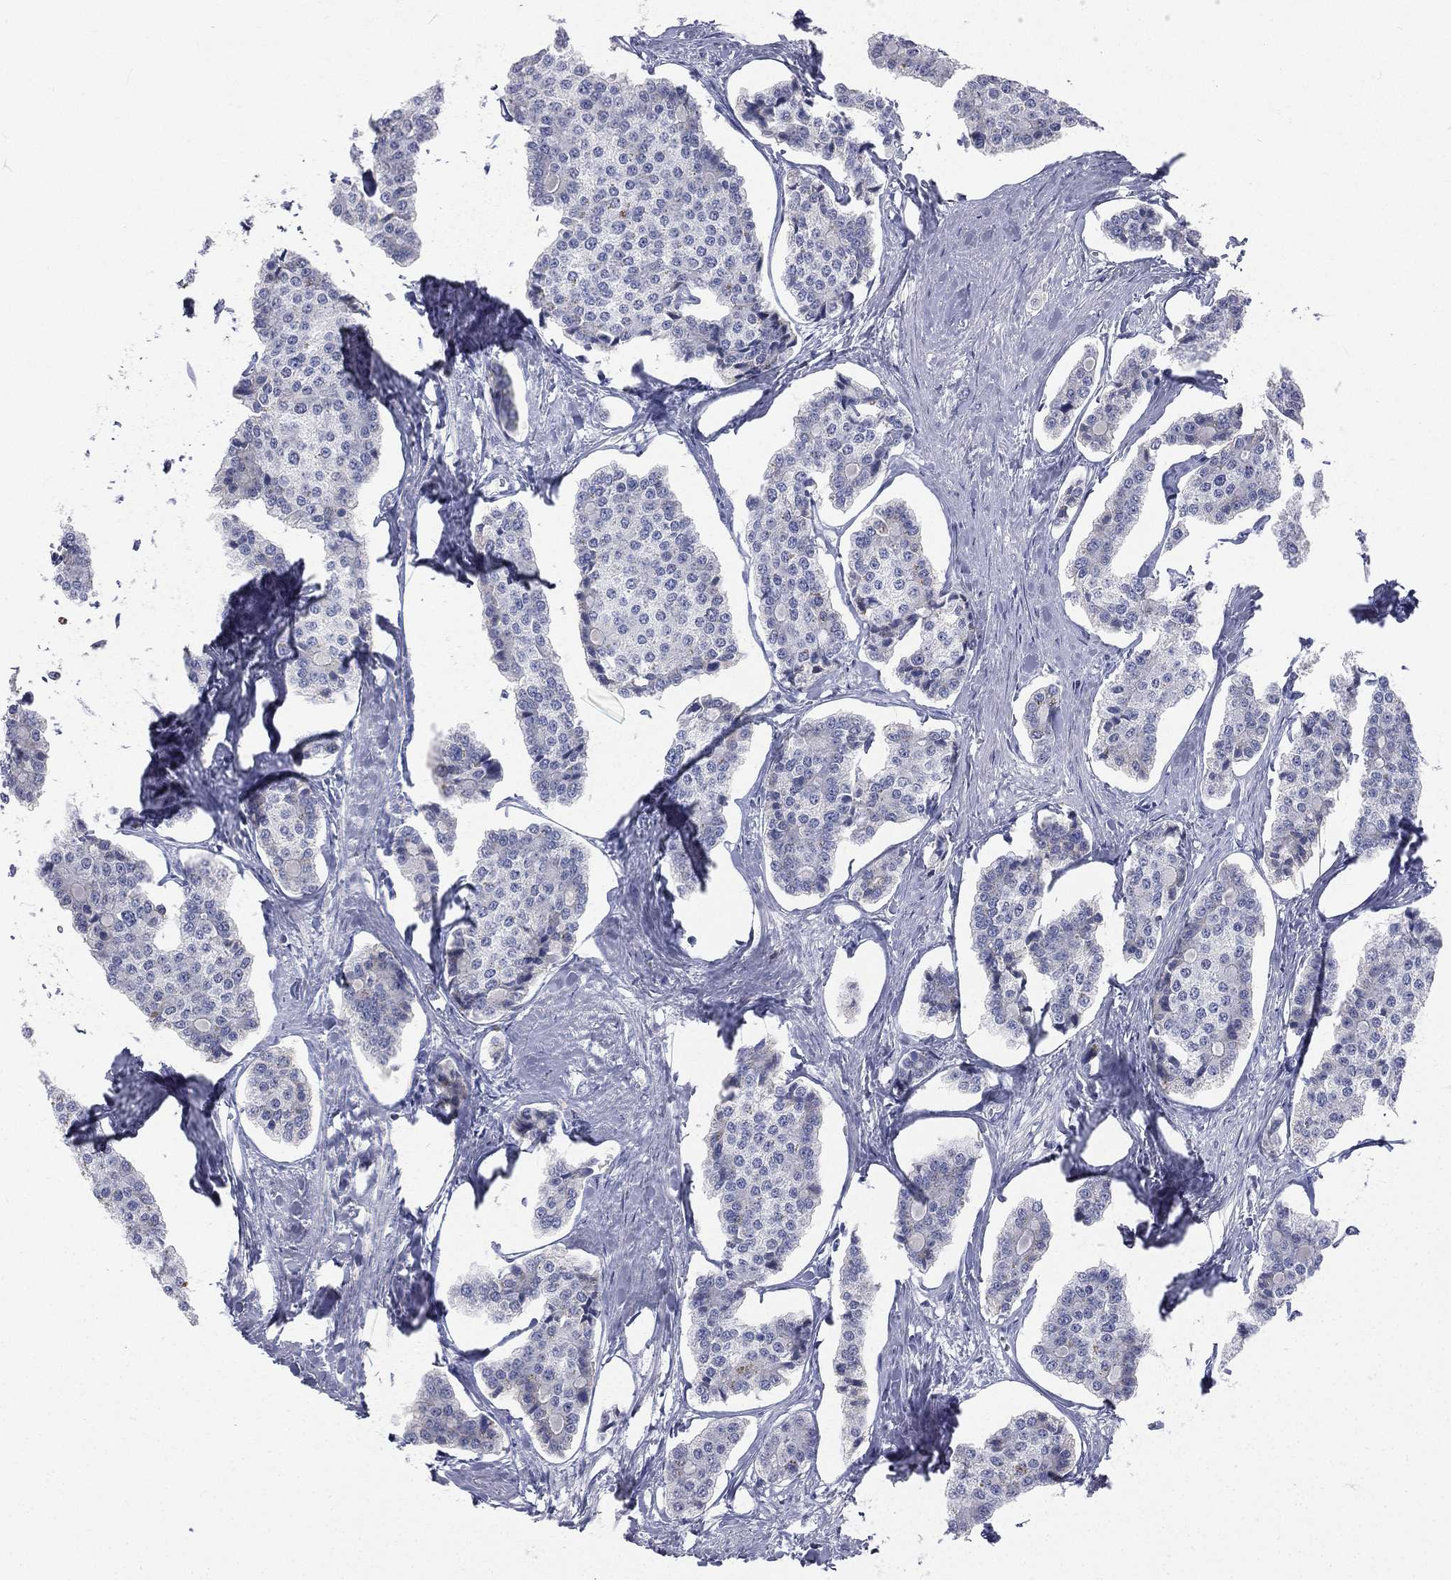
{"staining": {"intensity": "negative", "quantity": "none", "location": "none"}, "tissue": "carcinoid", "cell_type": "Tumor cells", "image_type": "cancer", "snomed": [{"axis": "morphology", "description": "Carcinoid, malignant, NOS"}, {"axis": "topography", "description": "Small intestine"}], "caption": "Photomicrograph shows no significant protein expression in tumor cells of malignant carcinoid.", "gene": "CD3D", "patient": {"sex": "female", "age": 65}}